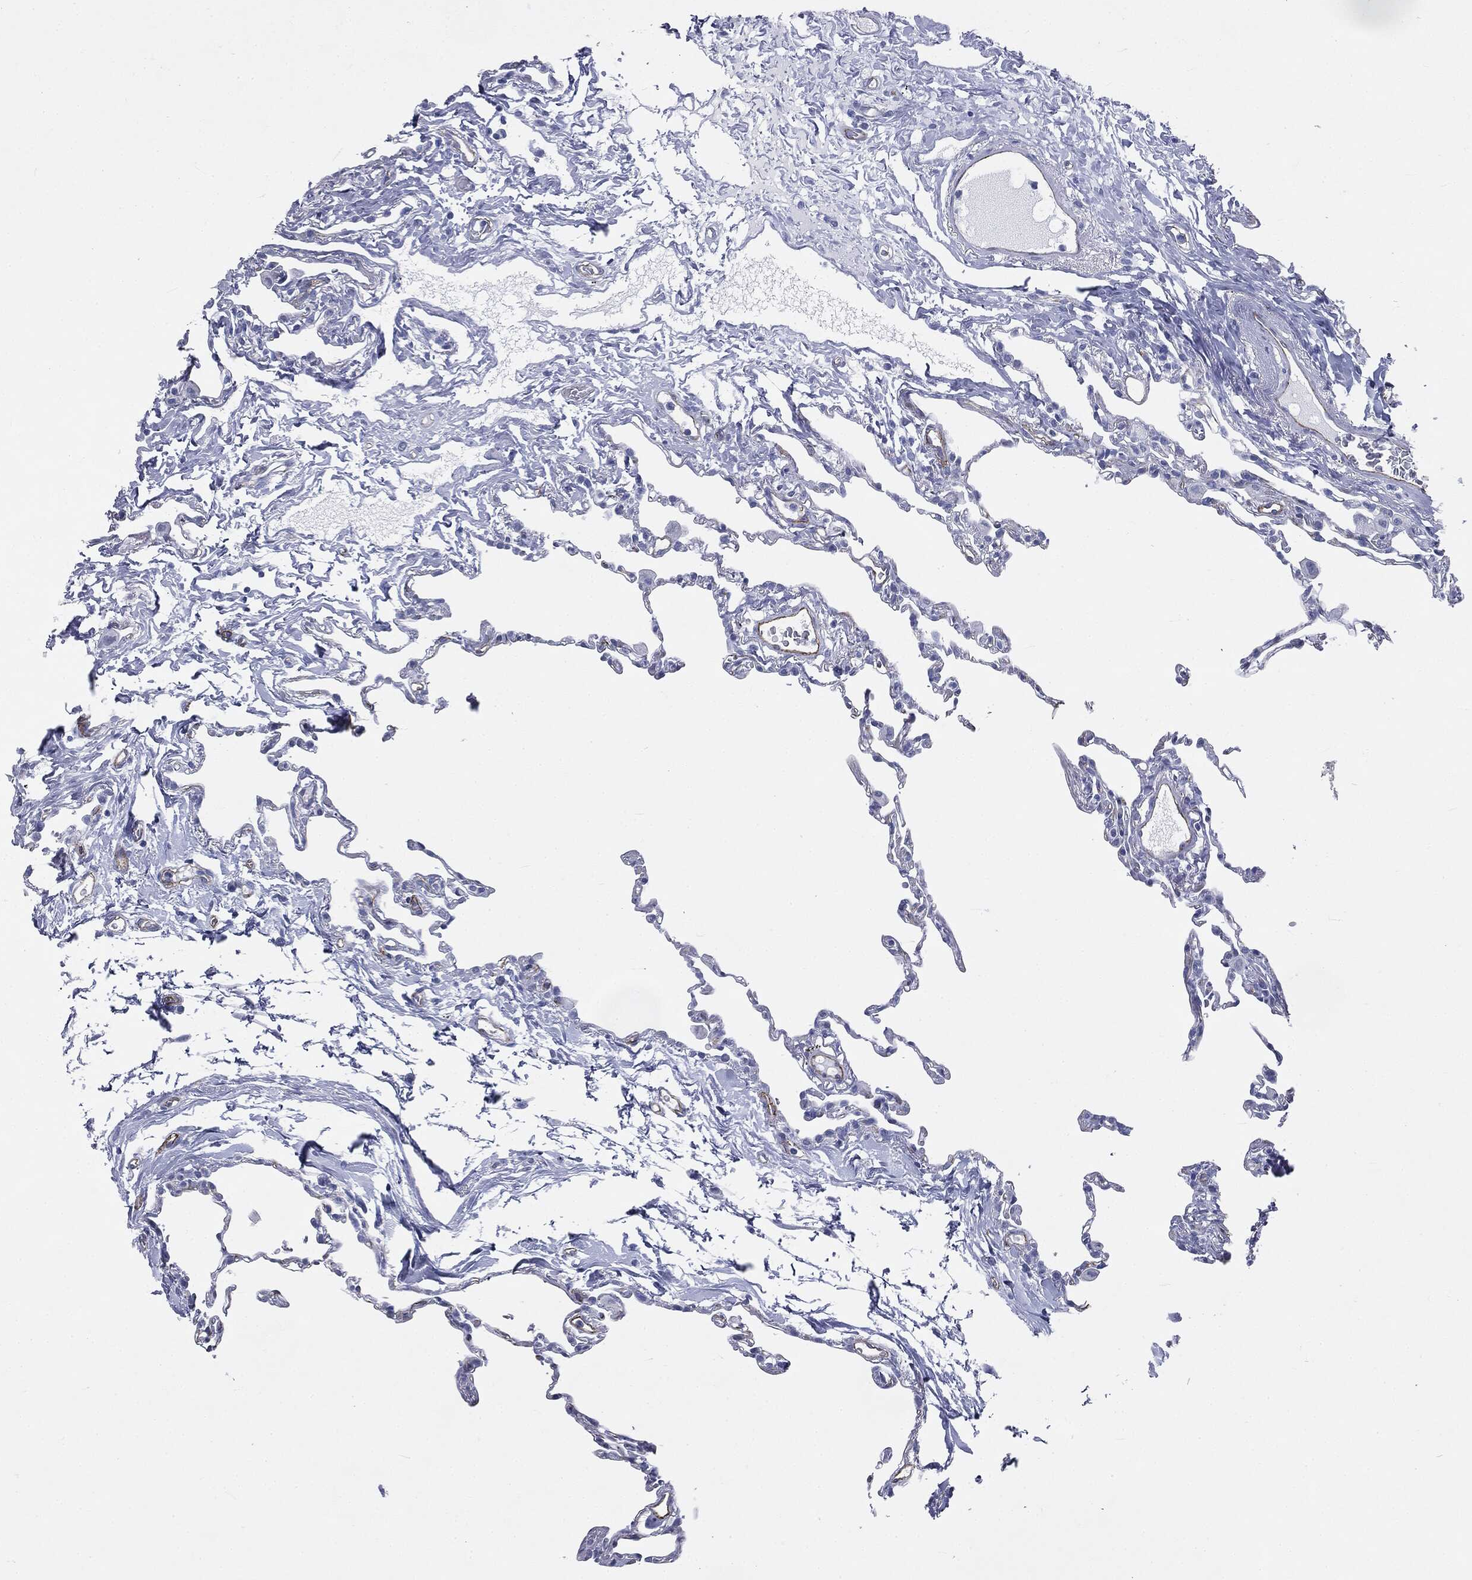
{"staining": {"intensity": "negative", "quantity": "none", "location": "none"}, "tissue": "lung", "cell_type": "Alveolar cells", "image_type": "normal", "snomed": [{"axis": "morphology", "description": "Normal tissue, NOS"}, {"axis": "topography", "description": "Lung"}], "caption": "The image displays no staining of alveolar cells in normal lung.", "gene": "MUC5AC", "patient": {"sex": "female", "age": 57}}